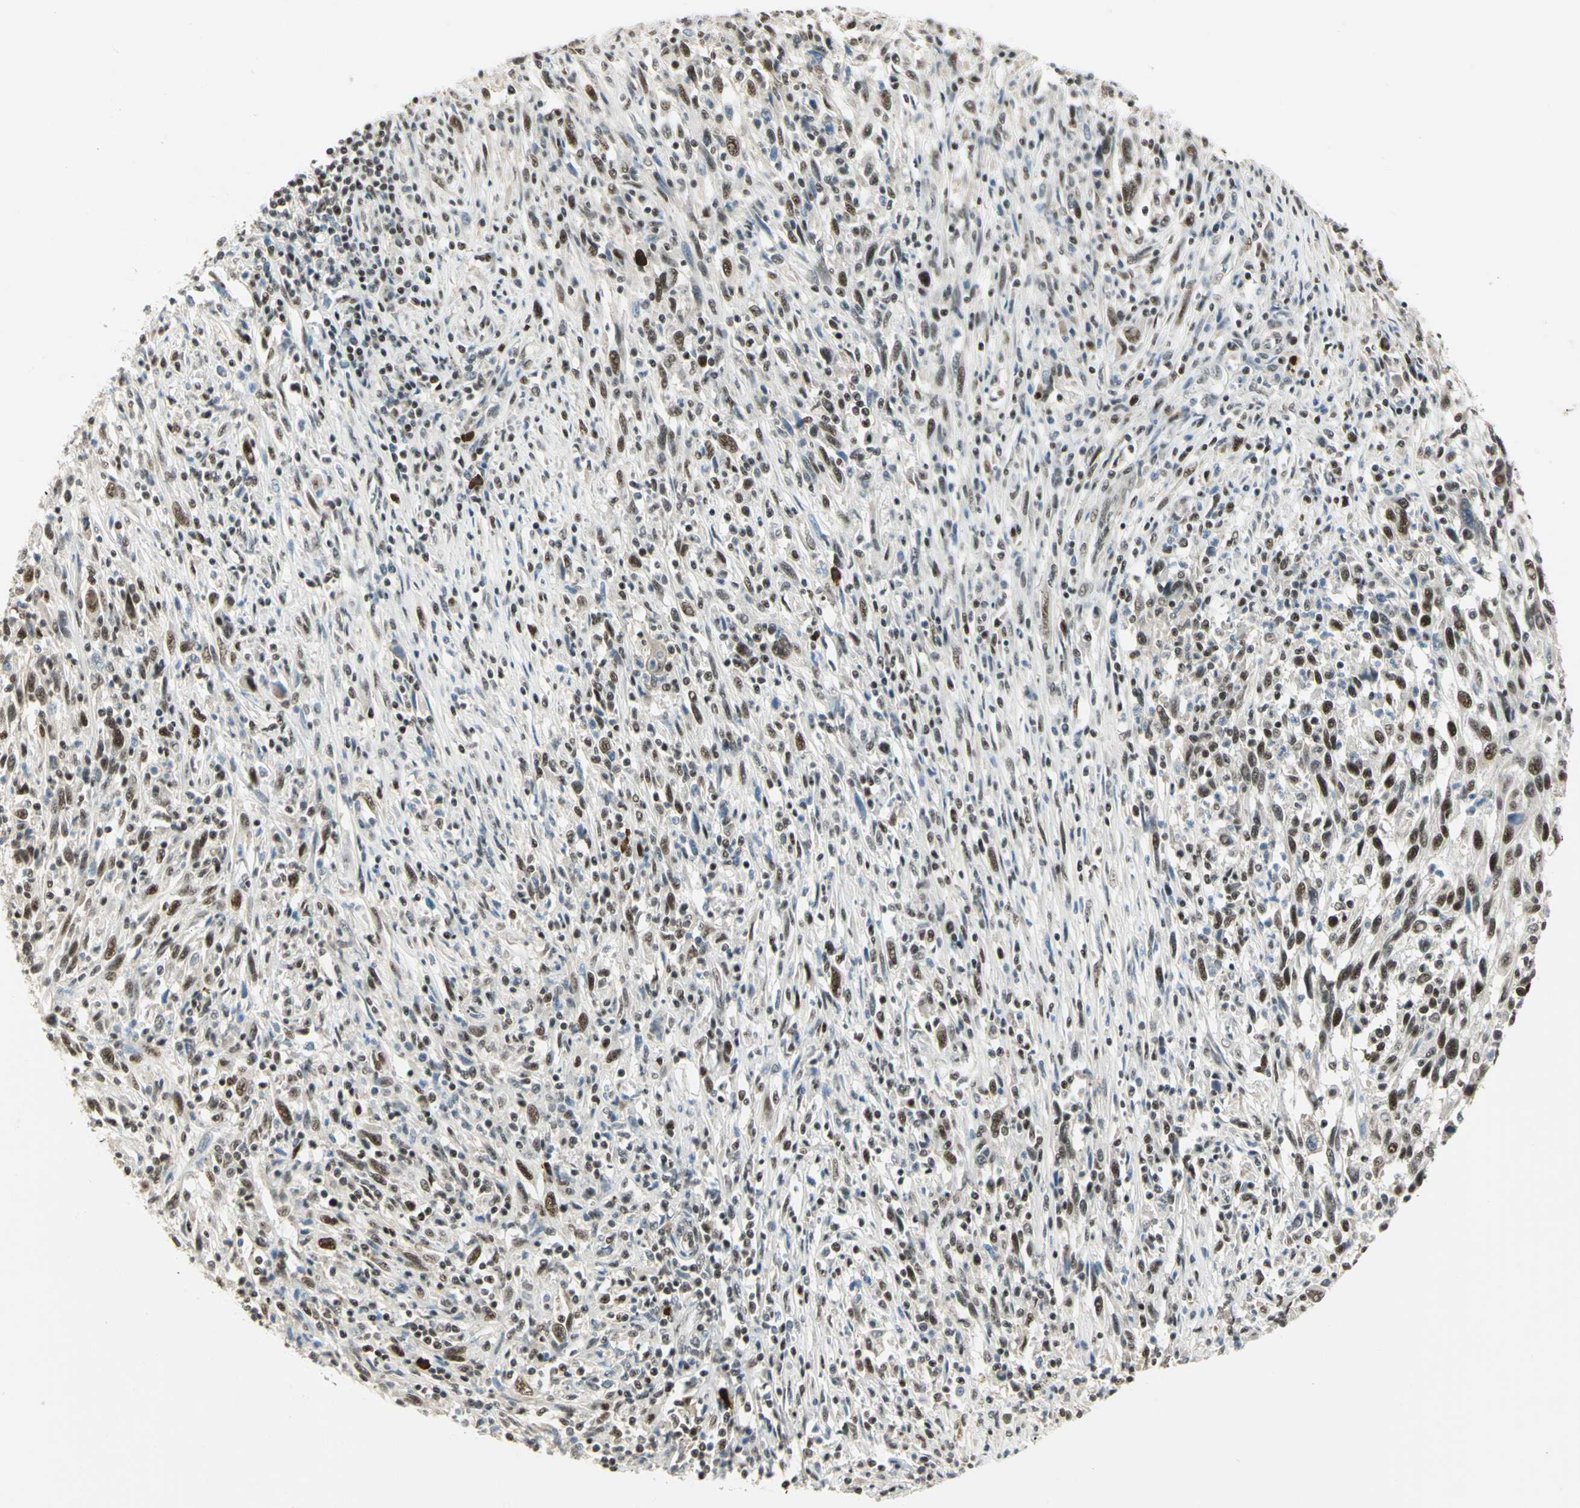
{"staining": {"intensity": "moderate", "quantity": ">75%", "location": "nuclear"}, "tissue": "melanoma", "cell_type": "Tumor cells", "image_type": "cancer", "snomed": [{"axis": "morphology", "description": "Malignant melanoma, Metastatic site"}, {"axis": "topography", "description": "Lymph node"}], "caption": "Melanoma stained for a protein displays moderate nuclear positivity in tumor cells.", "gene": "CCNT1", "patient": {"sex": "male", "age": 61}}